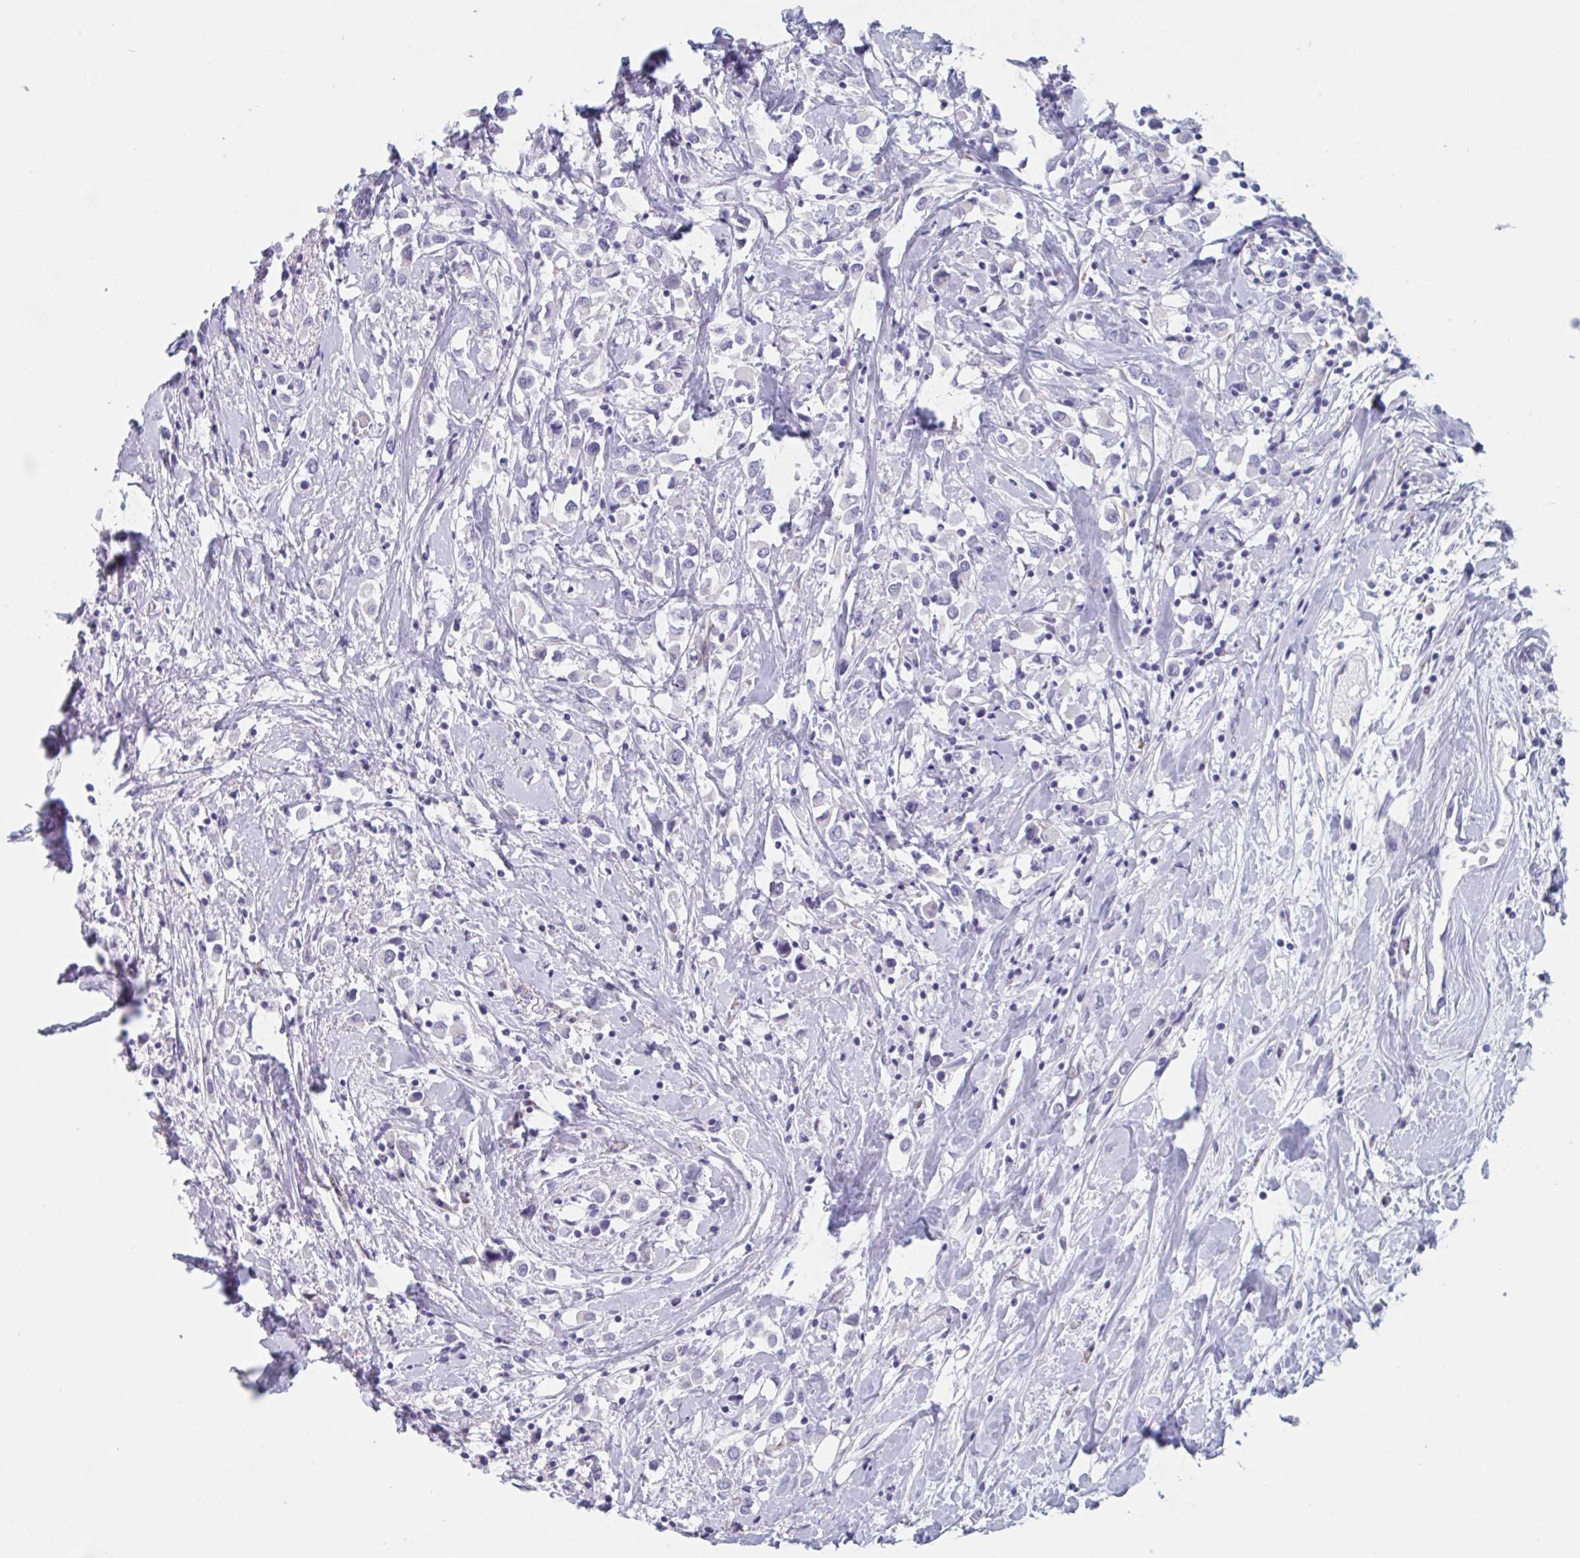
{"staining": {"intensity": "negative", "quantity": "none", "location": "none"}, "tissue": "breast cancer", "cell_type": "Tumor cells", "image_type": "cancer", "snomed": [{"axis": "morphology", "description": "Duct carcinoma"}, {"axis": "topography", "description": "Breast"}], "caption": "Immunohistochemistry (IHC) of intraductal carcinoma (breast) displays no expression in tumor cells.", "gene": "HSD11B2", "patient": {"sex": "female", "age": 61}}